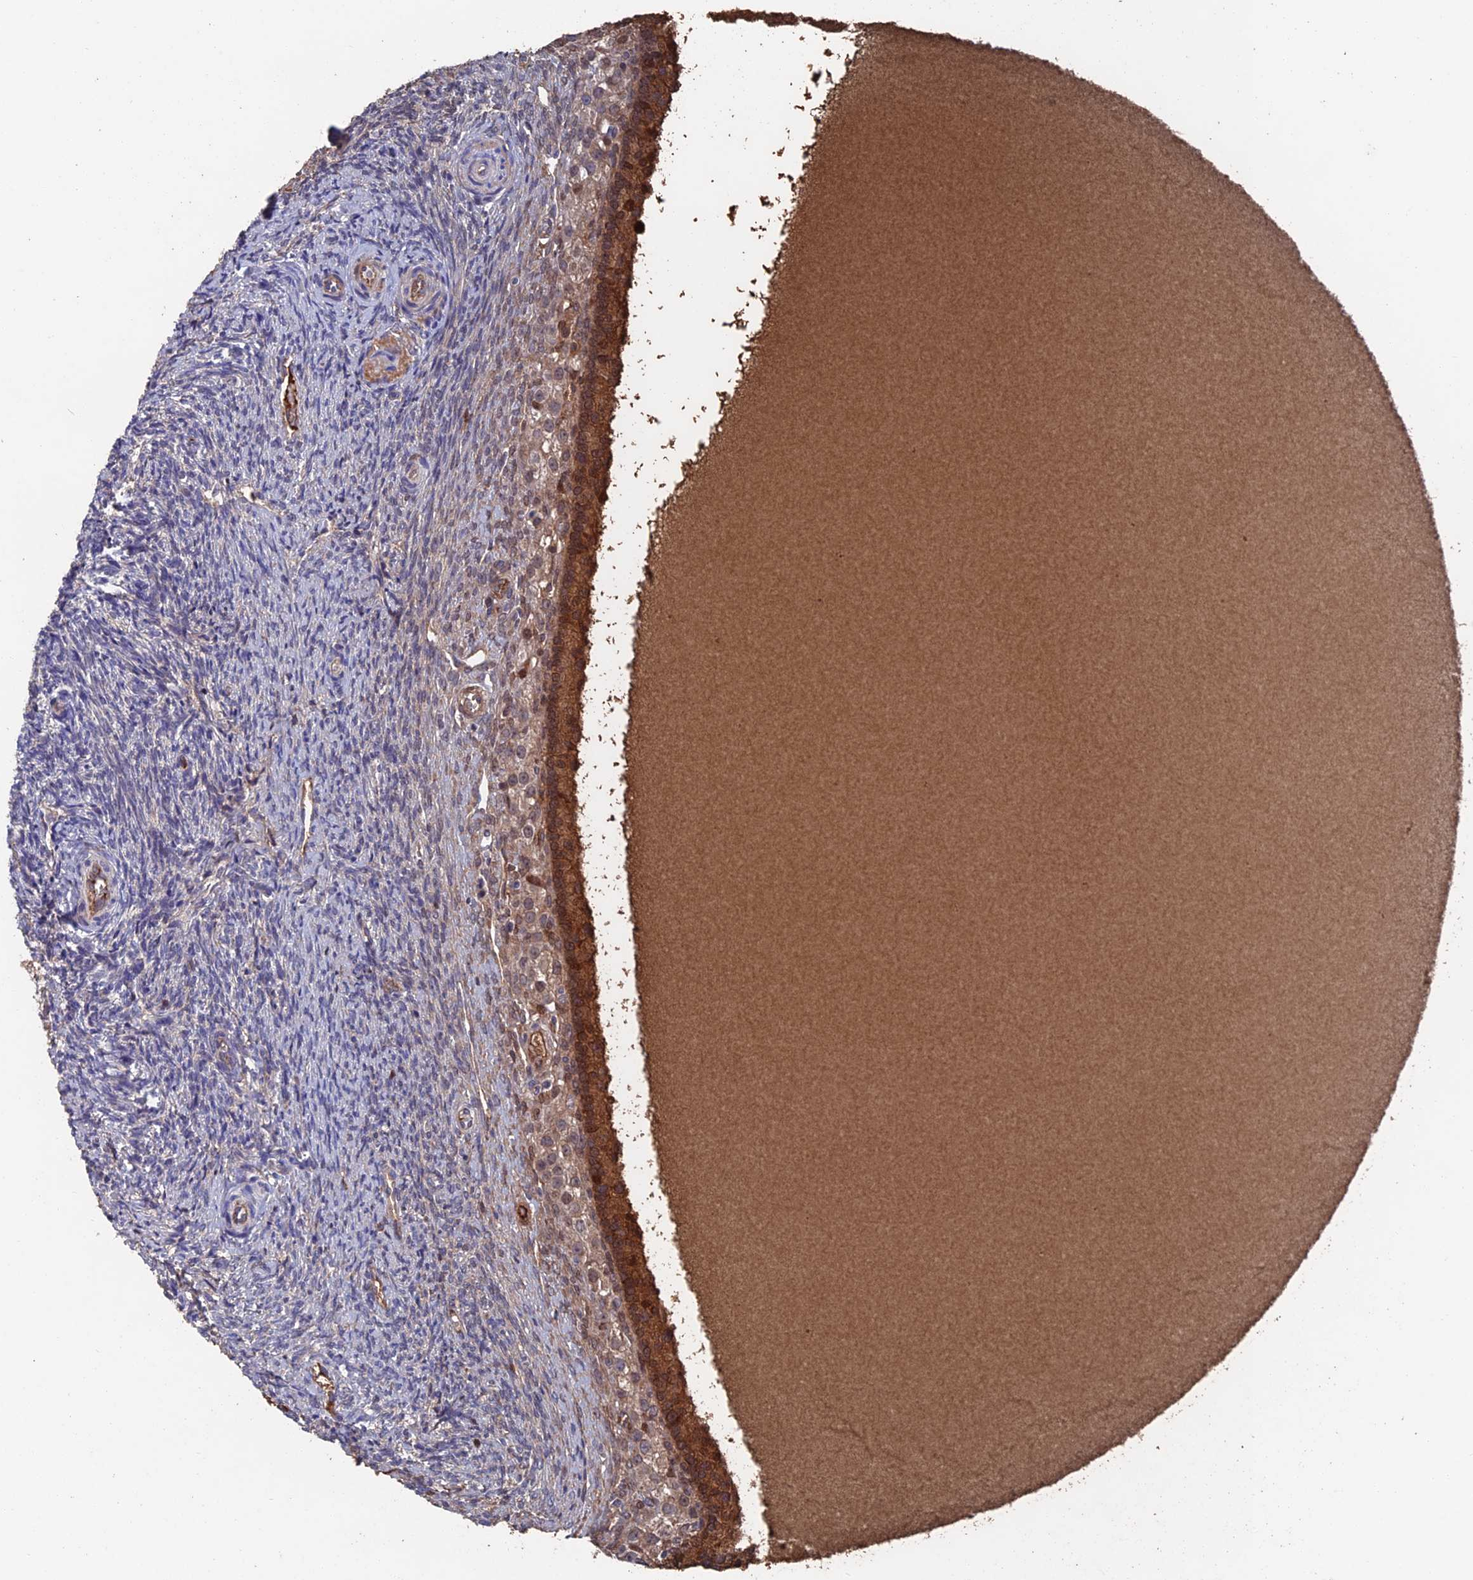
{"staining": {"intensity": "strong", "quantity": "<25%", "location": "cytoplasmic/membranous"}, "tissue": "ovary", "cell_type": "Ovarian stroma cells", "image_type": "normal", "snomed": [{"axis": "morphology", "description": "Normal tissue, NOS"}, {"axis": "topography", "description": "Ovary"}], "caption": "Immunohistochemistry (IHC) of unremarkable human ovary exhibits medium levels of strong cytoplasmic/membranous staining in about <25% of ovarian stroma cells.", "gene": "HPF1", "patient": {"sex": "female", "age": 41}}